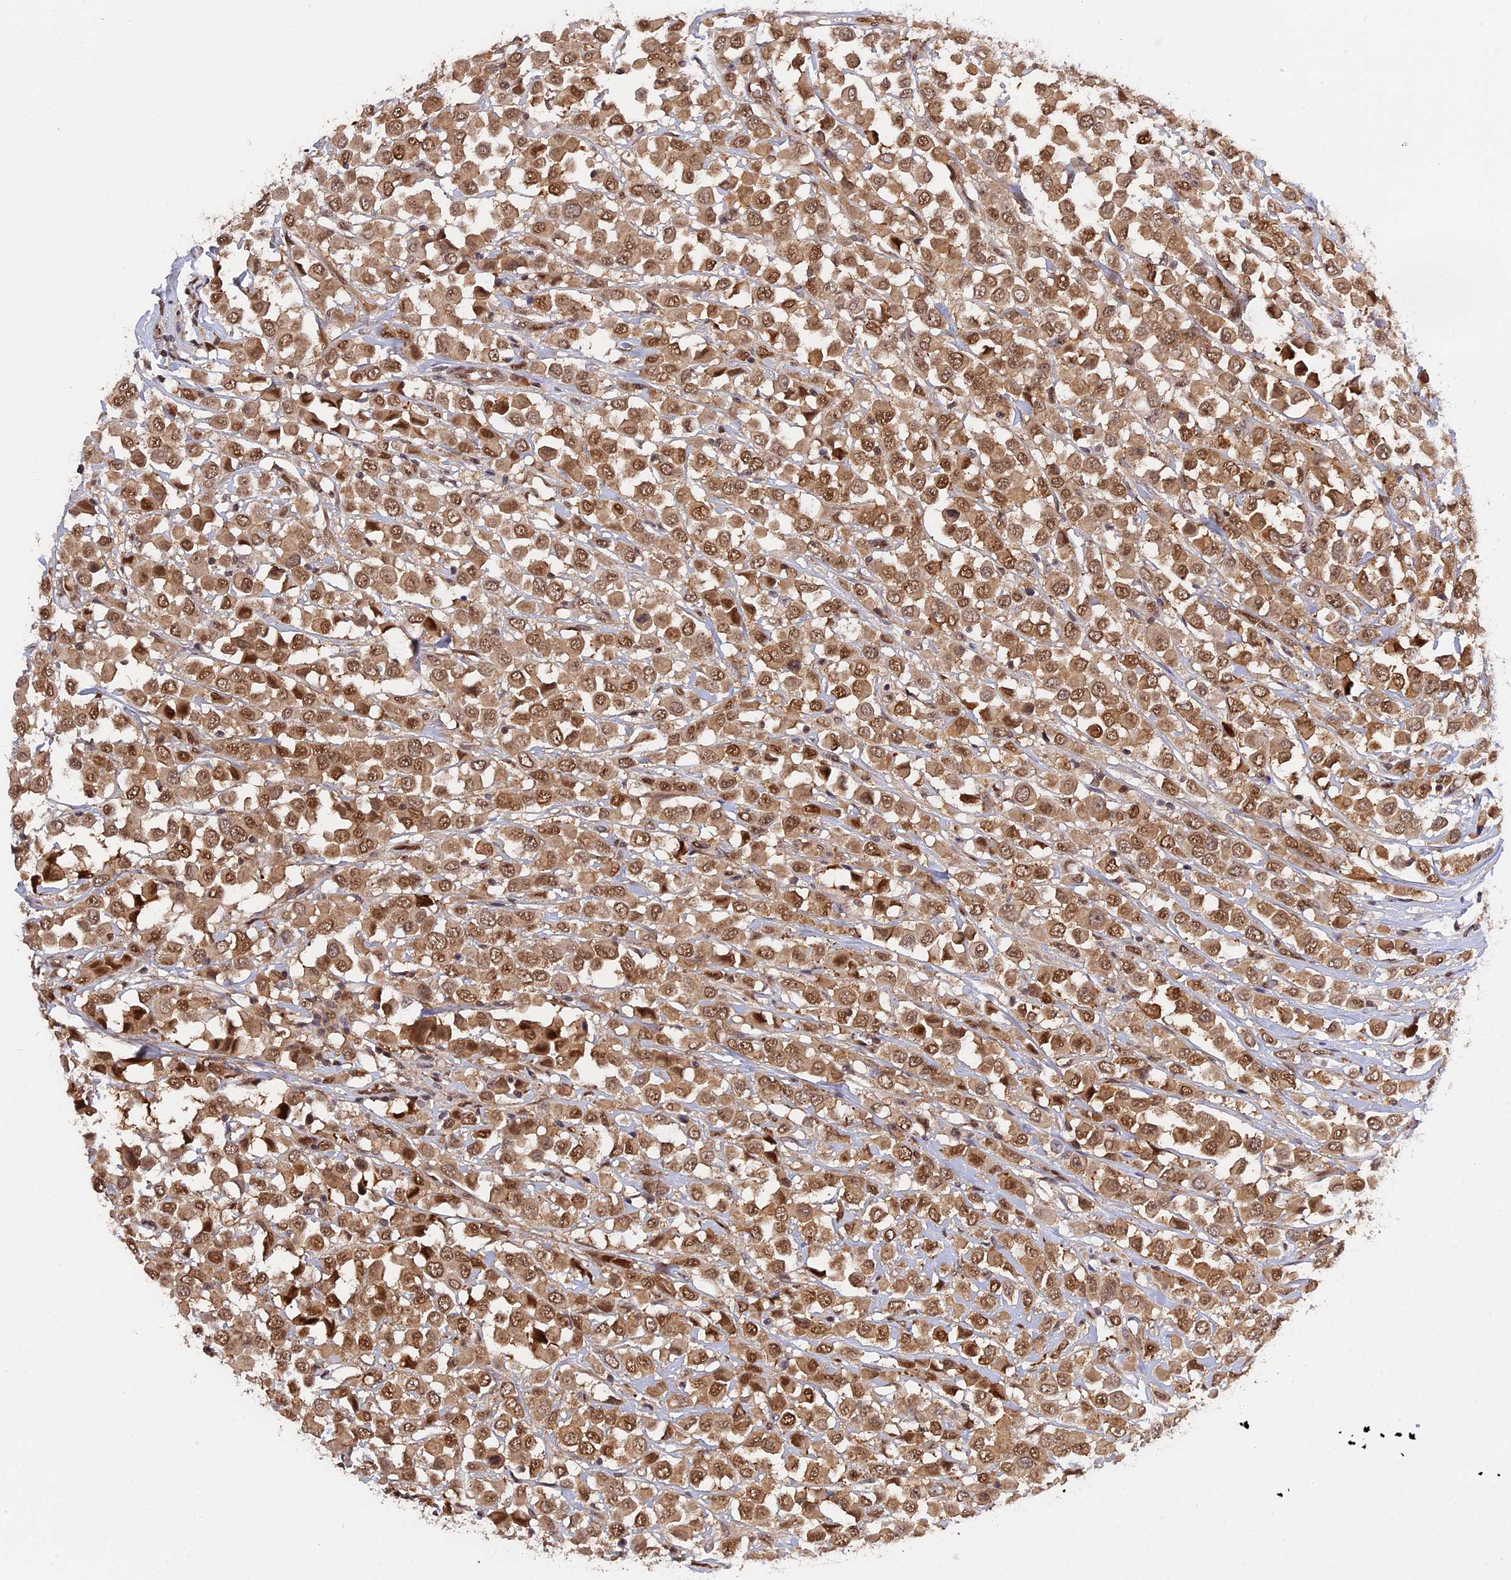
{"staining": {"intensity": "moderate", "quantity": ">75%", "location": "cytoplasmic/membranous,nuclear"}, "tissue": "breast cancer", "cell_type": "Tumor cells", "image_type": "cancer", "snomed": [{"axis": "morphology", "description": "Duct carcinoma"}, {"axis": "topography", "description": "Breast"}], "caption": "IHC of intraductal carcinoma (breast) reveals medium levels of moderate cytoplasmic/membranous and nuclear expression in about >75% of tumor cells. (DAB (3,3'-diaminobenzidine) = brown stain, brightfield microscopy at high magnification).", "gene": "ZNF428", "patient": {"sex": "female", "age": 61}}